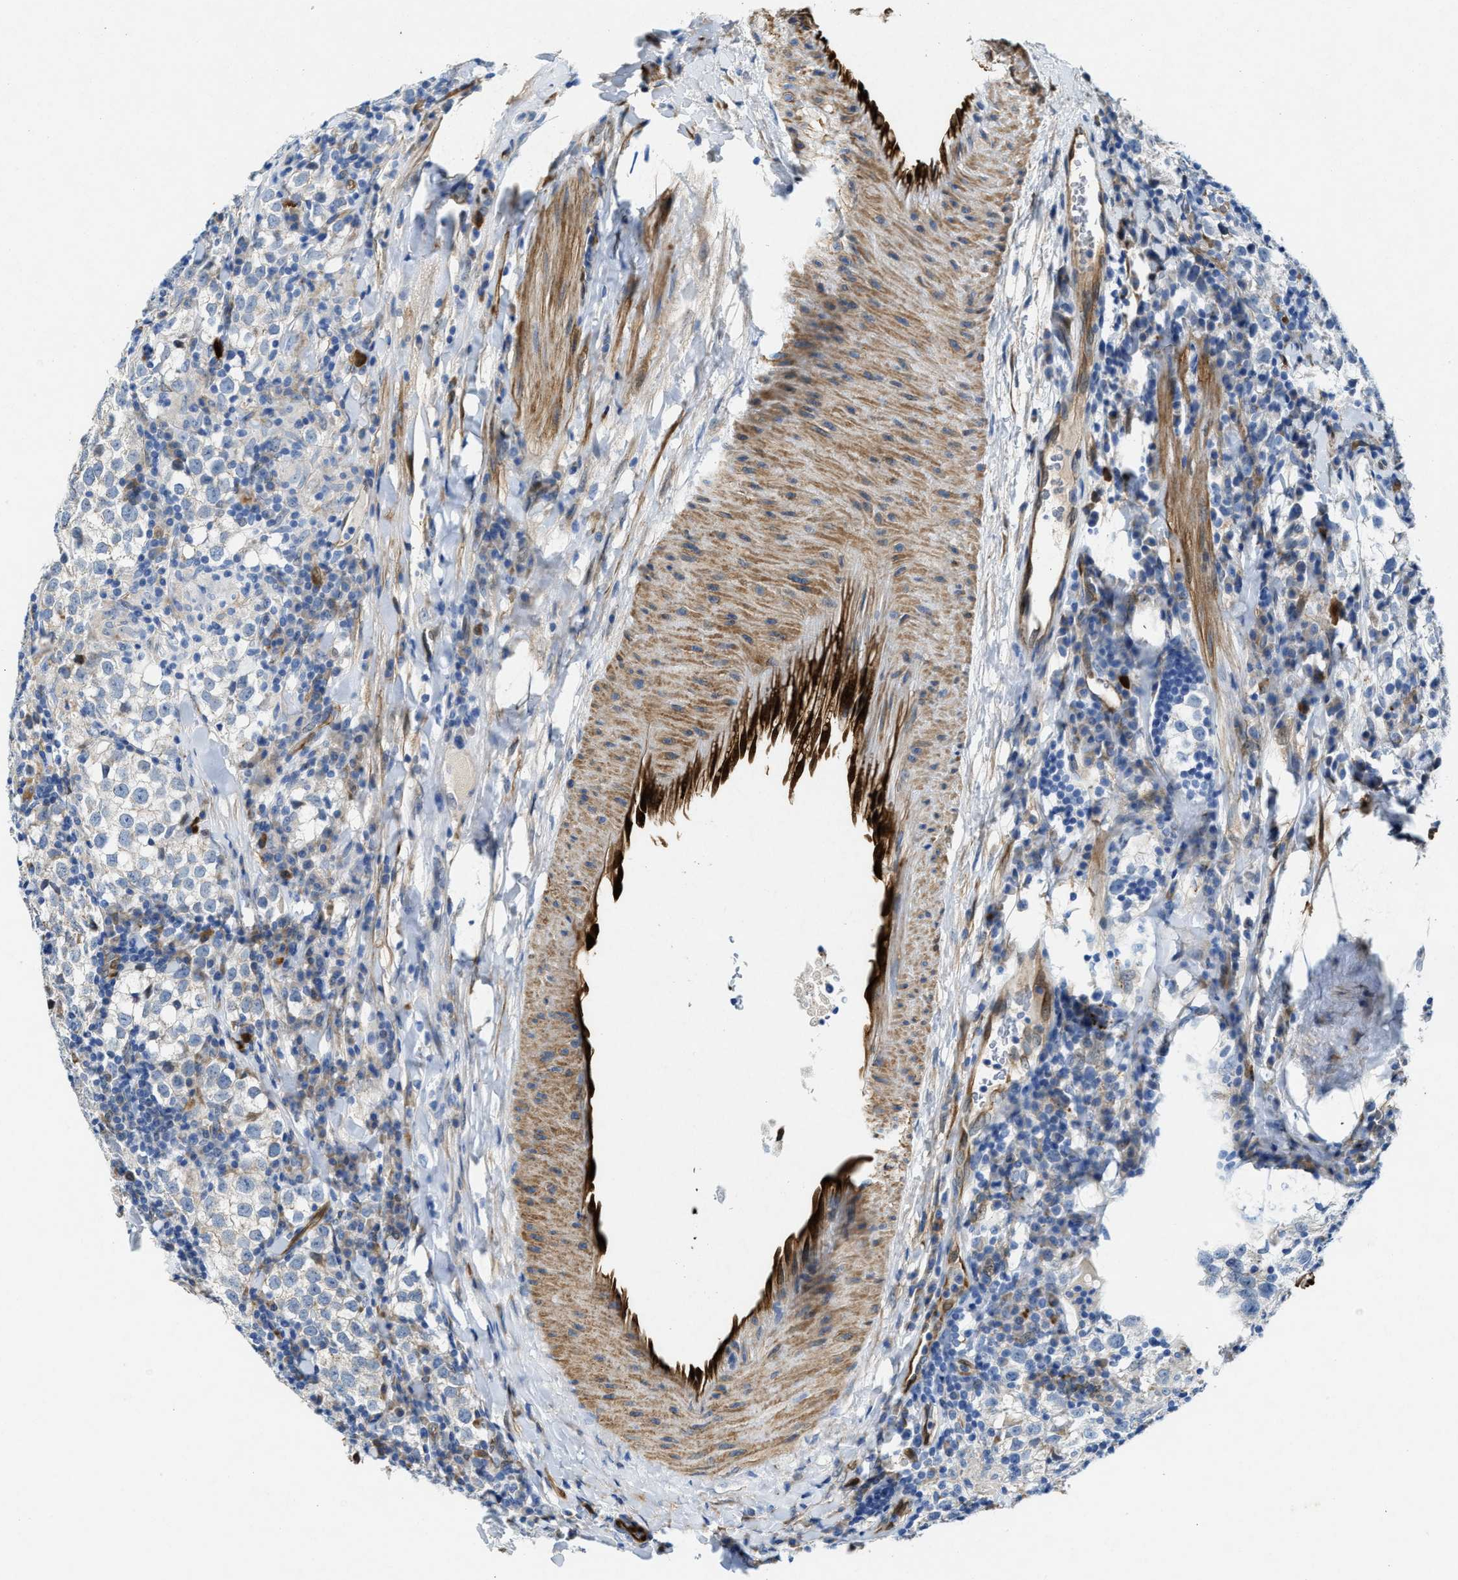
{"staining": {"intensity": "negative", "quantity": "none", "location": "none"}, "tissue": "testis cancer", "cell_type": "Tumor cells", "image_type": "cancer", "snomed": [{"axis": "morphology", "description": "Seminoma, NOS"}, {"axis": "morphology", "description": "Carcinoma, Embryonal, NOS"}, {"axis": "topography", "description": "Testis"}], "caption": "The photomicrograph exhibits no significant expression in tumor cells of testis cancer (embryonal carcinoma). (DAB (3,3'-diaminobenzidine) immunohistochemistry (IHC) visualized using brightfield microscopy, high magnification).", "gene": "ASS1", "patient": {"sex": "male", "age": 36}}